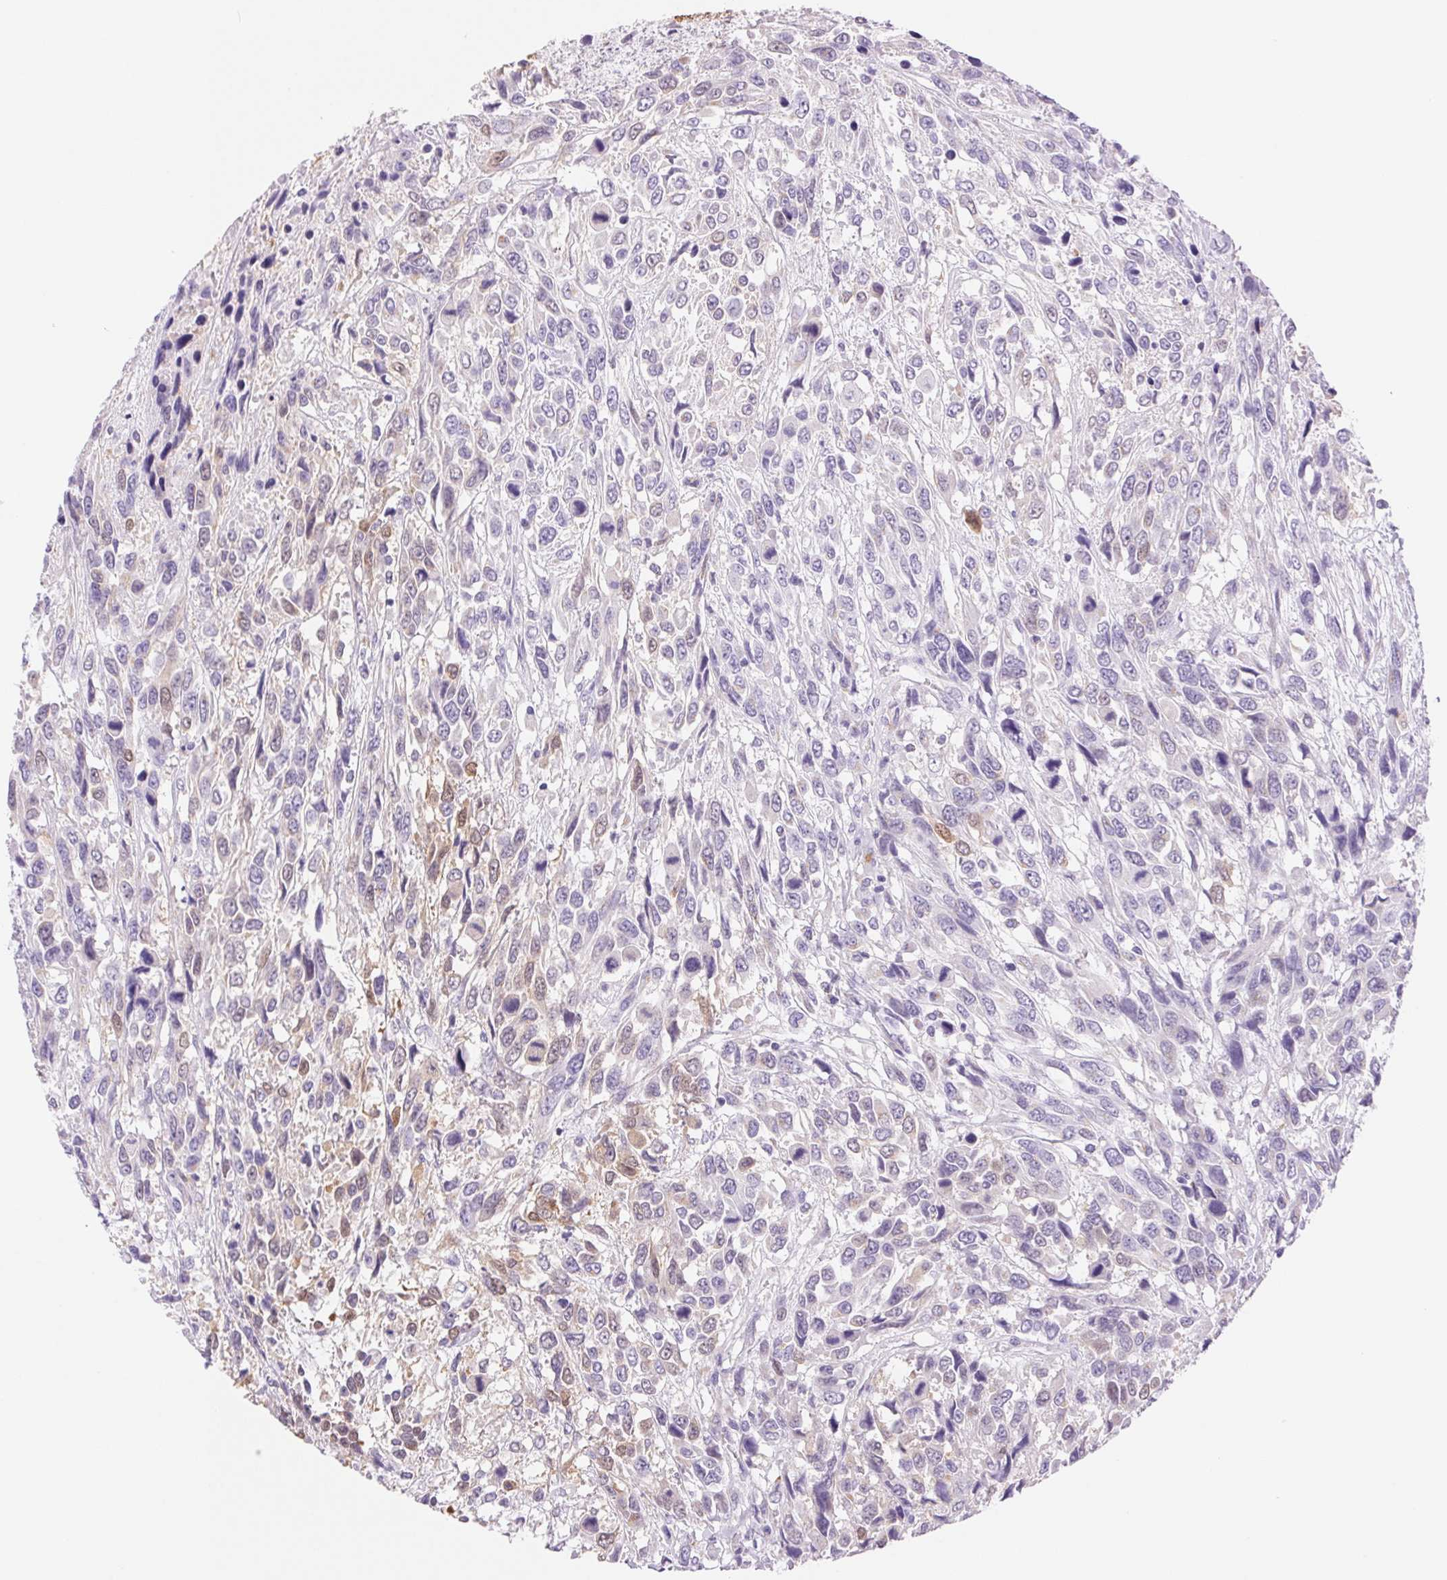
{"staining": {"intensity": "moderate", "quantity": "<25%", "location": "cytoplasmic/membranous,nuclear"}, "tissue": "urothelial cancer", "cell_type": "Tumor cells", "image_type": "cancer", "snomed": [{"axis": "morphology", "description": "Urothelial carcinoma, High grade"}, {"axis": "topography", "description": "Urinary bladder"}], "caption": "There is low levels of moderate cytoplasmic/membranous and nuclear staining in tumor cells of high-grade urothelial carcinoma, as demonstrated by immunohistochemical staining (brown color).", "gene": "SERPINB3", "patient": {"sex": "female", "age": 70}}